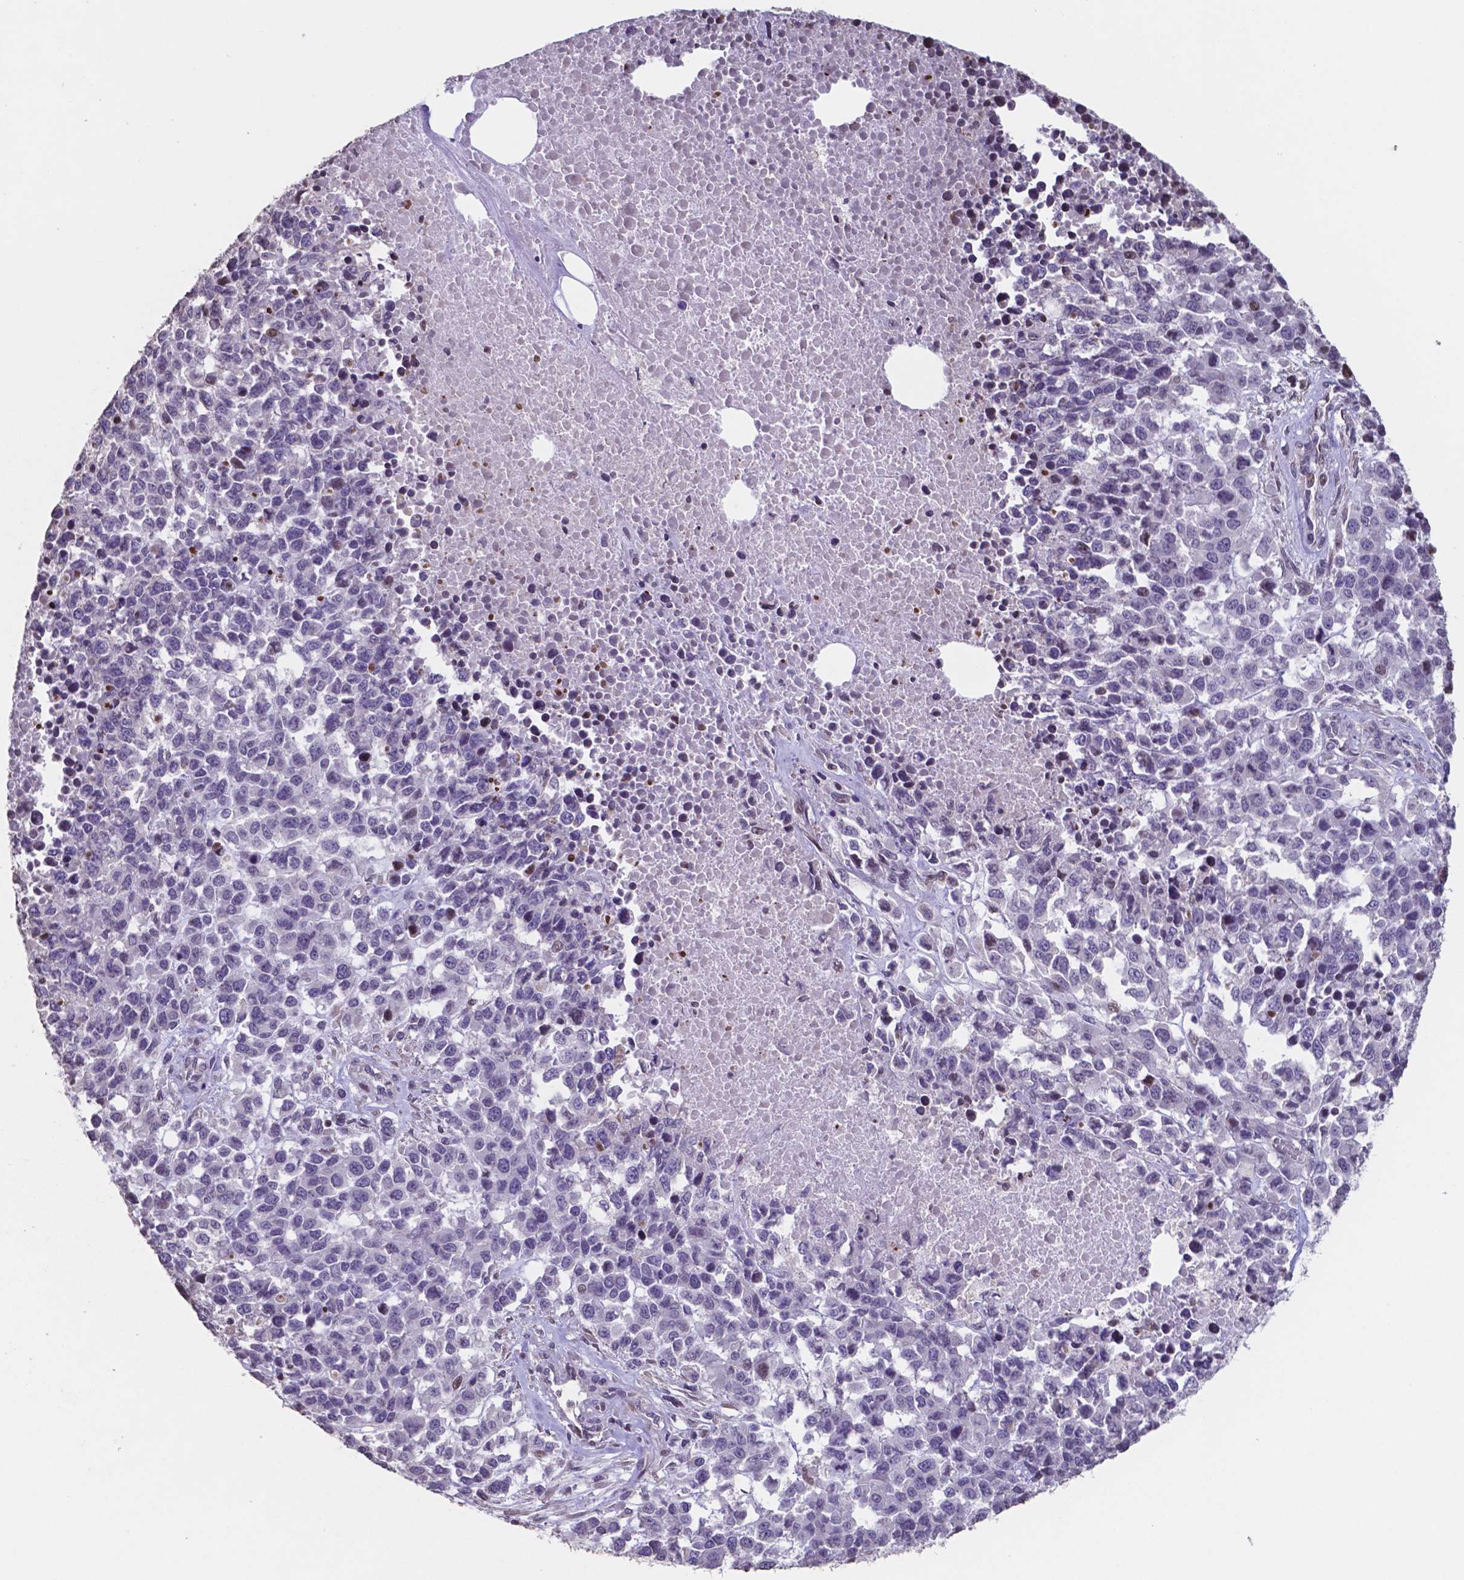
{"staining": {"intensity": "negative", "quantity": "none", "location": "none"}, "tissue": "melanoma", "cell_type": "Tumor cells", "image_type": "cancer", "snomed": [{"axis": "morphology", "description": "Malignant melanoma, Metastatic site"}, {"axis": "topography", "description": "Skin"}], "caption": "Protein analysis of melanoma displays no significant positivity in tumor cells.", "gene": "MLC1", "patient": {"sex": "male", "age": 84}}